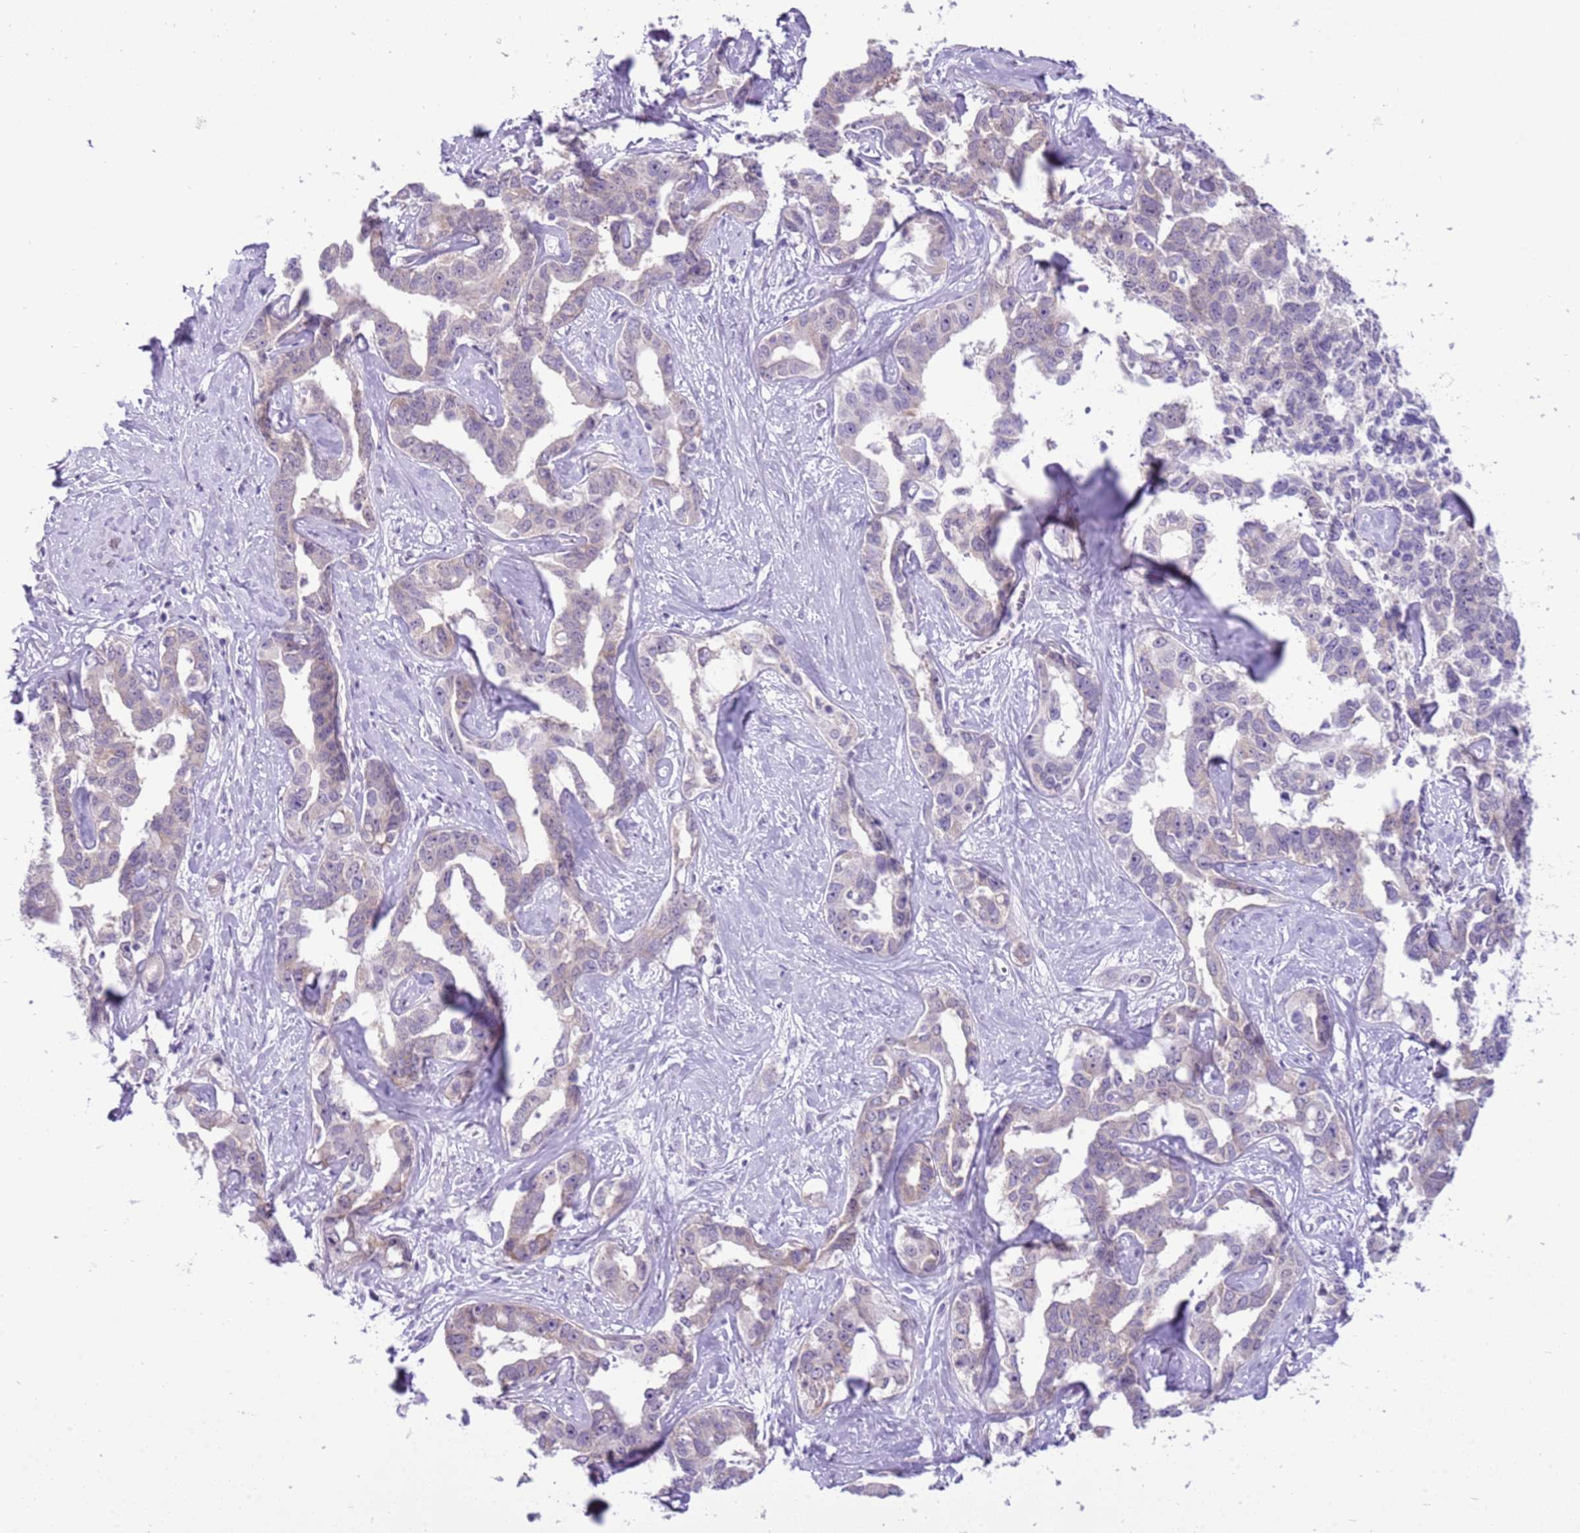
{"staining": {"intensity": "negative", "quantity": "none", "location": "none"}, "tissue": "liver cancer", "cell_type": "Tumor cells", "image_type": "cancer", "snomed": [{"axis": "morphology", "description": "Cholangiocarcinoma"}, {"axis": "topography", "description": "Liver"}], "caption": "This is an IHC image of human liver cancer (cholangiocarcinoma). There is no positivity in tumor cells.", "gene": "FAM120C", "patient": {"sex": "male", "age": 59}}